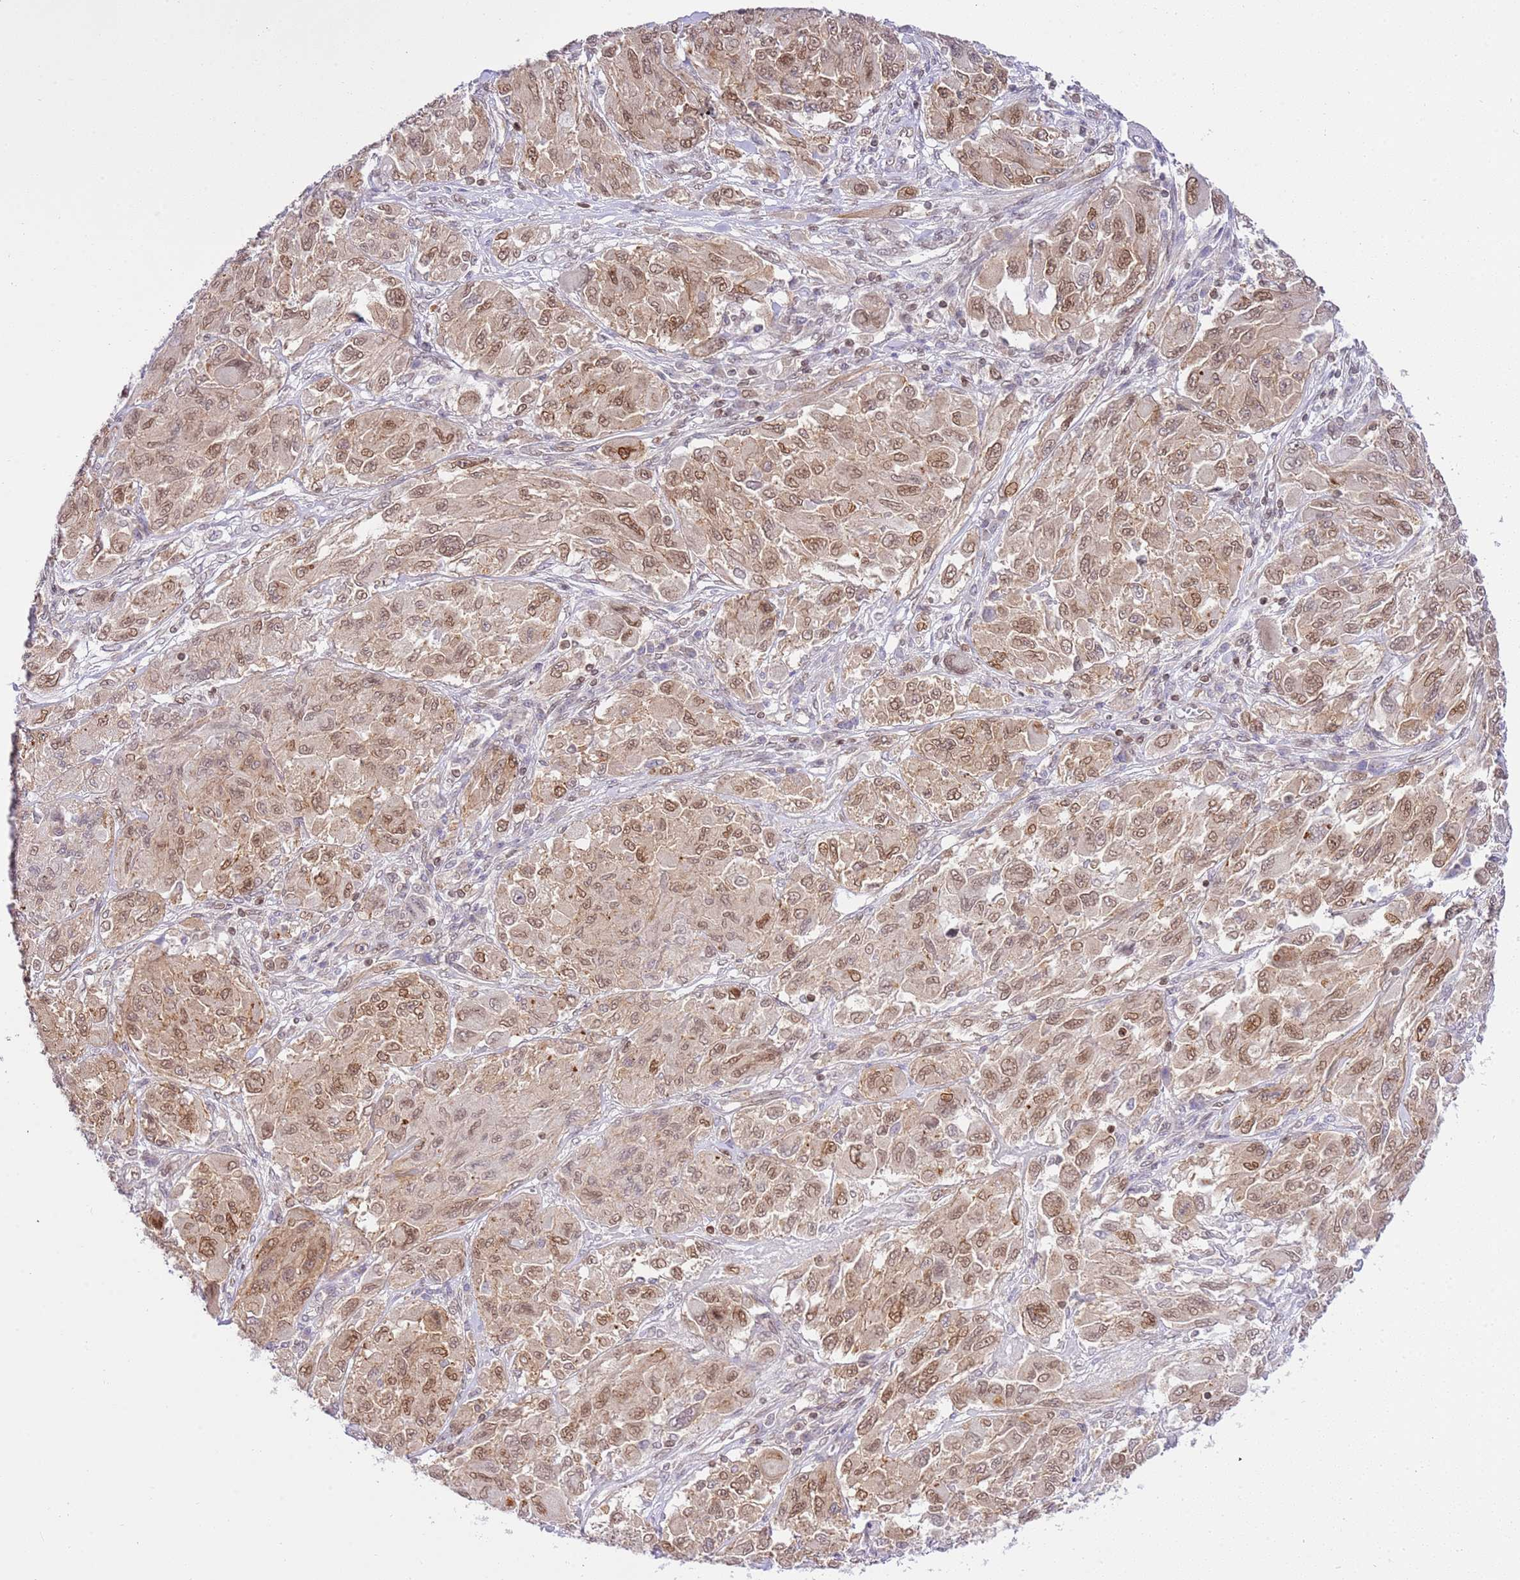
{"staining": {"intensity": "moderate", "quantity": ">75%", "location": "nuclear"}, "tissue": "melanoma", "cell_type": "Tumor cells", "image_type": "cancer", "snomed": [{"axis": "morphology", "description": "Malignant melanoma, NOS"}, {"axis": "topography", "description": "Skin"}], "caption": "An immunohistochemistry (IHC) micrograph of tumor tissue is shown. Protein staining in brown labels moderate nuclear positivity in malignant melanoma within tumor cells. The staining is performed using DAB (3,3'-diaminobenzidine) brown chromogen to label protein expression. The nuclei are counter-stained blue using hematoxylin.", "gene": "TRIM37", "patient": {"sex": "female", "age": 91}}